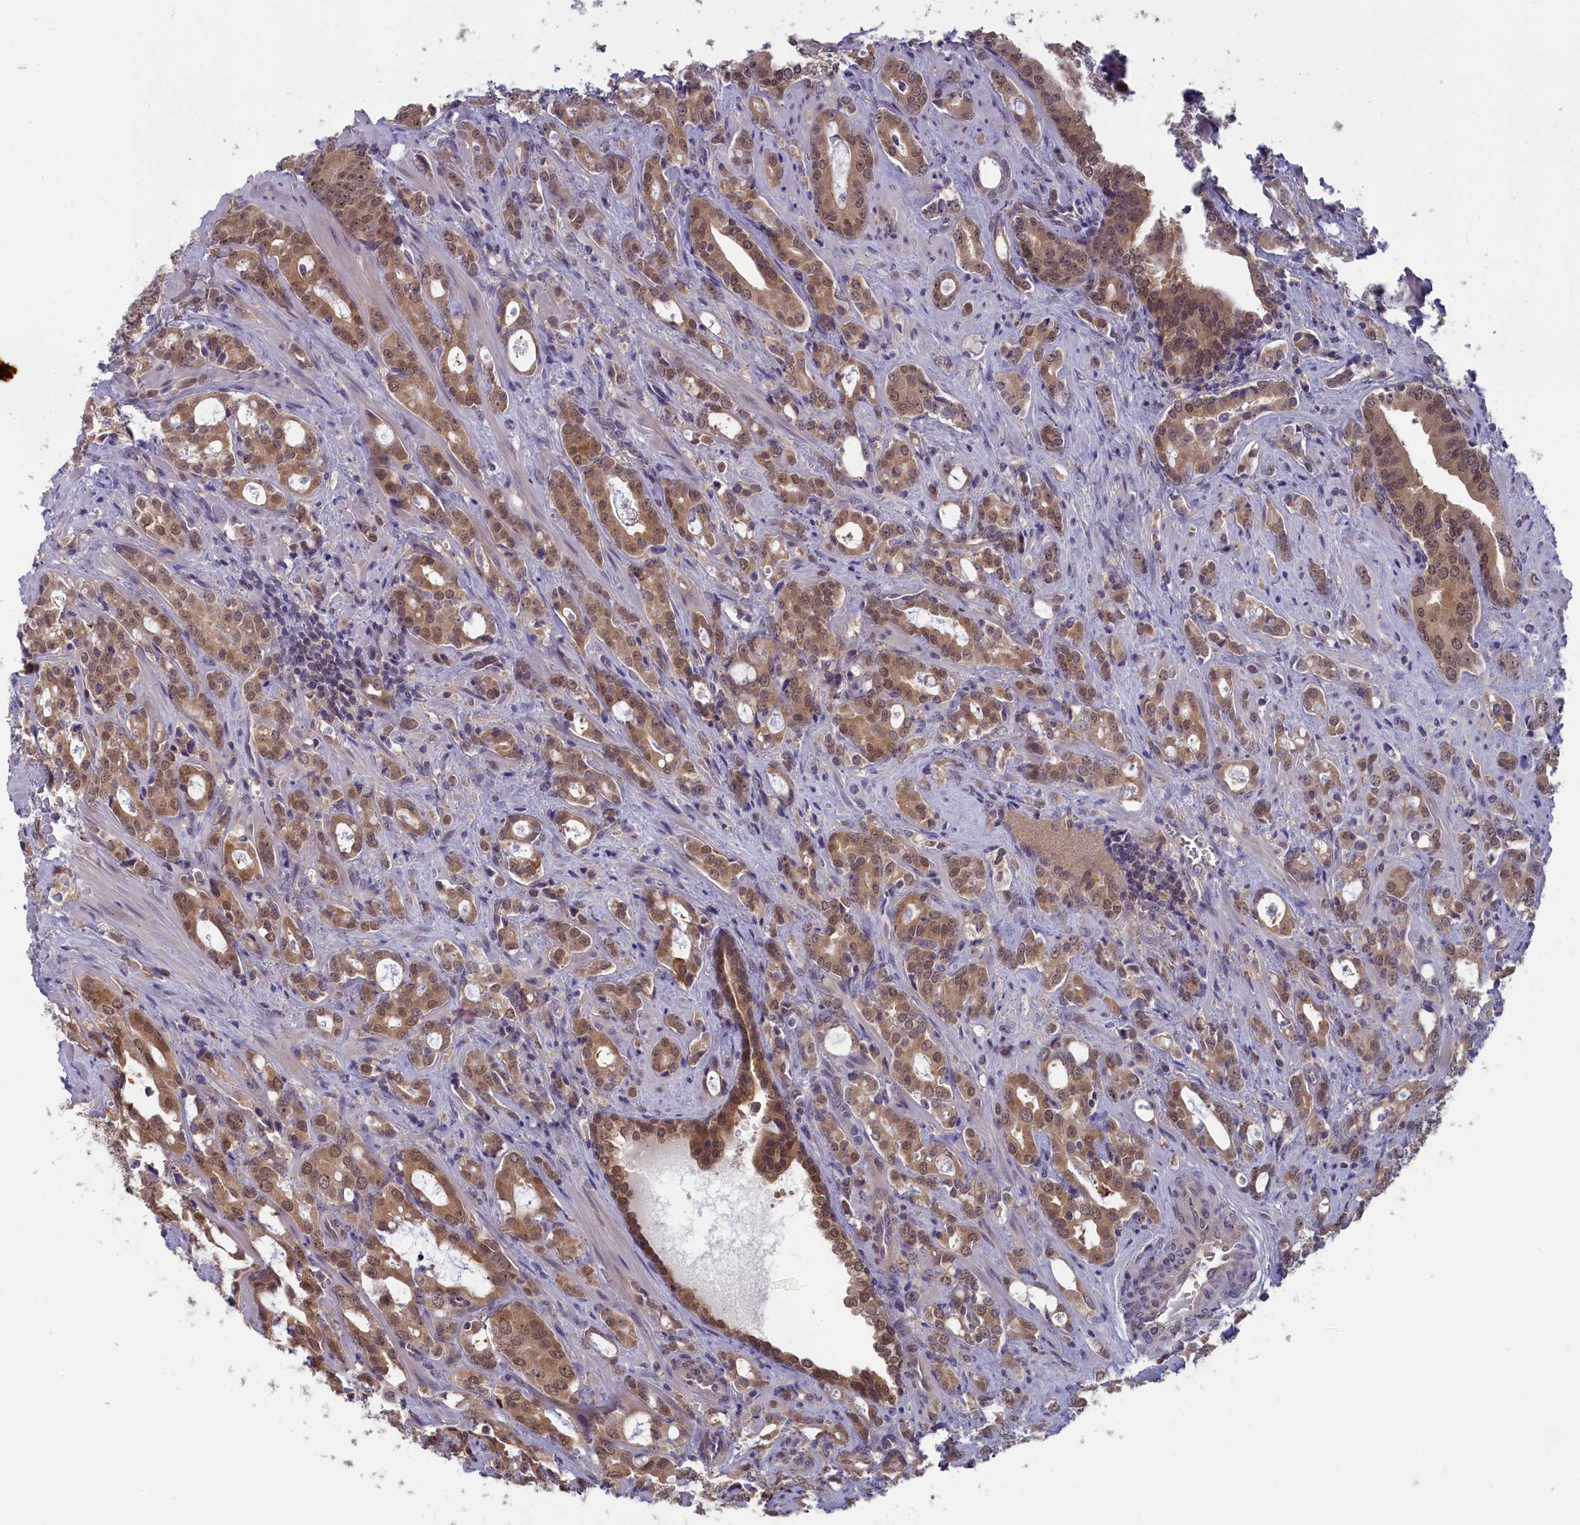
{"staining": {"intensity": "moderate", "quantity": ">75%", "location": "cytoplasmic/membranous,nuclear"}, "tissue": "prostate cancer", "cell_type": "Tumor cells", "image_type": "cancer", "snomed": [{"axis": "morphology", "description": "Adenocarcinoma, High grade"}, {"axis": "topography", "description": "Prostate"}], "caption": "An immunohistochemistry histopathology image of neoplastic tissue is shown. Protein staining in brown shows moderate cytoplasmic/membranous and nuclear positivity in adenocarcinoma (high-grade) (prostate) within tumor cells. (DAB (3,3'-diaminobenzidine) = brown stain, brightfield microscopy at high magnification).", "gene": "MRI1", "patient": {"sex": "male", "age": 72}}